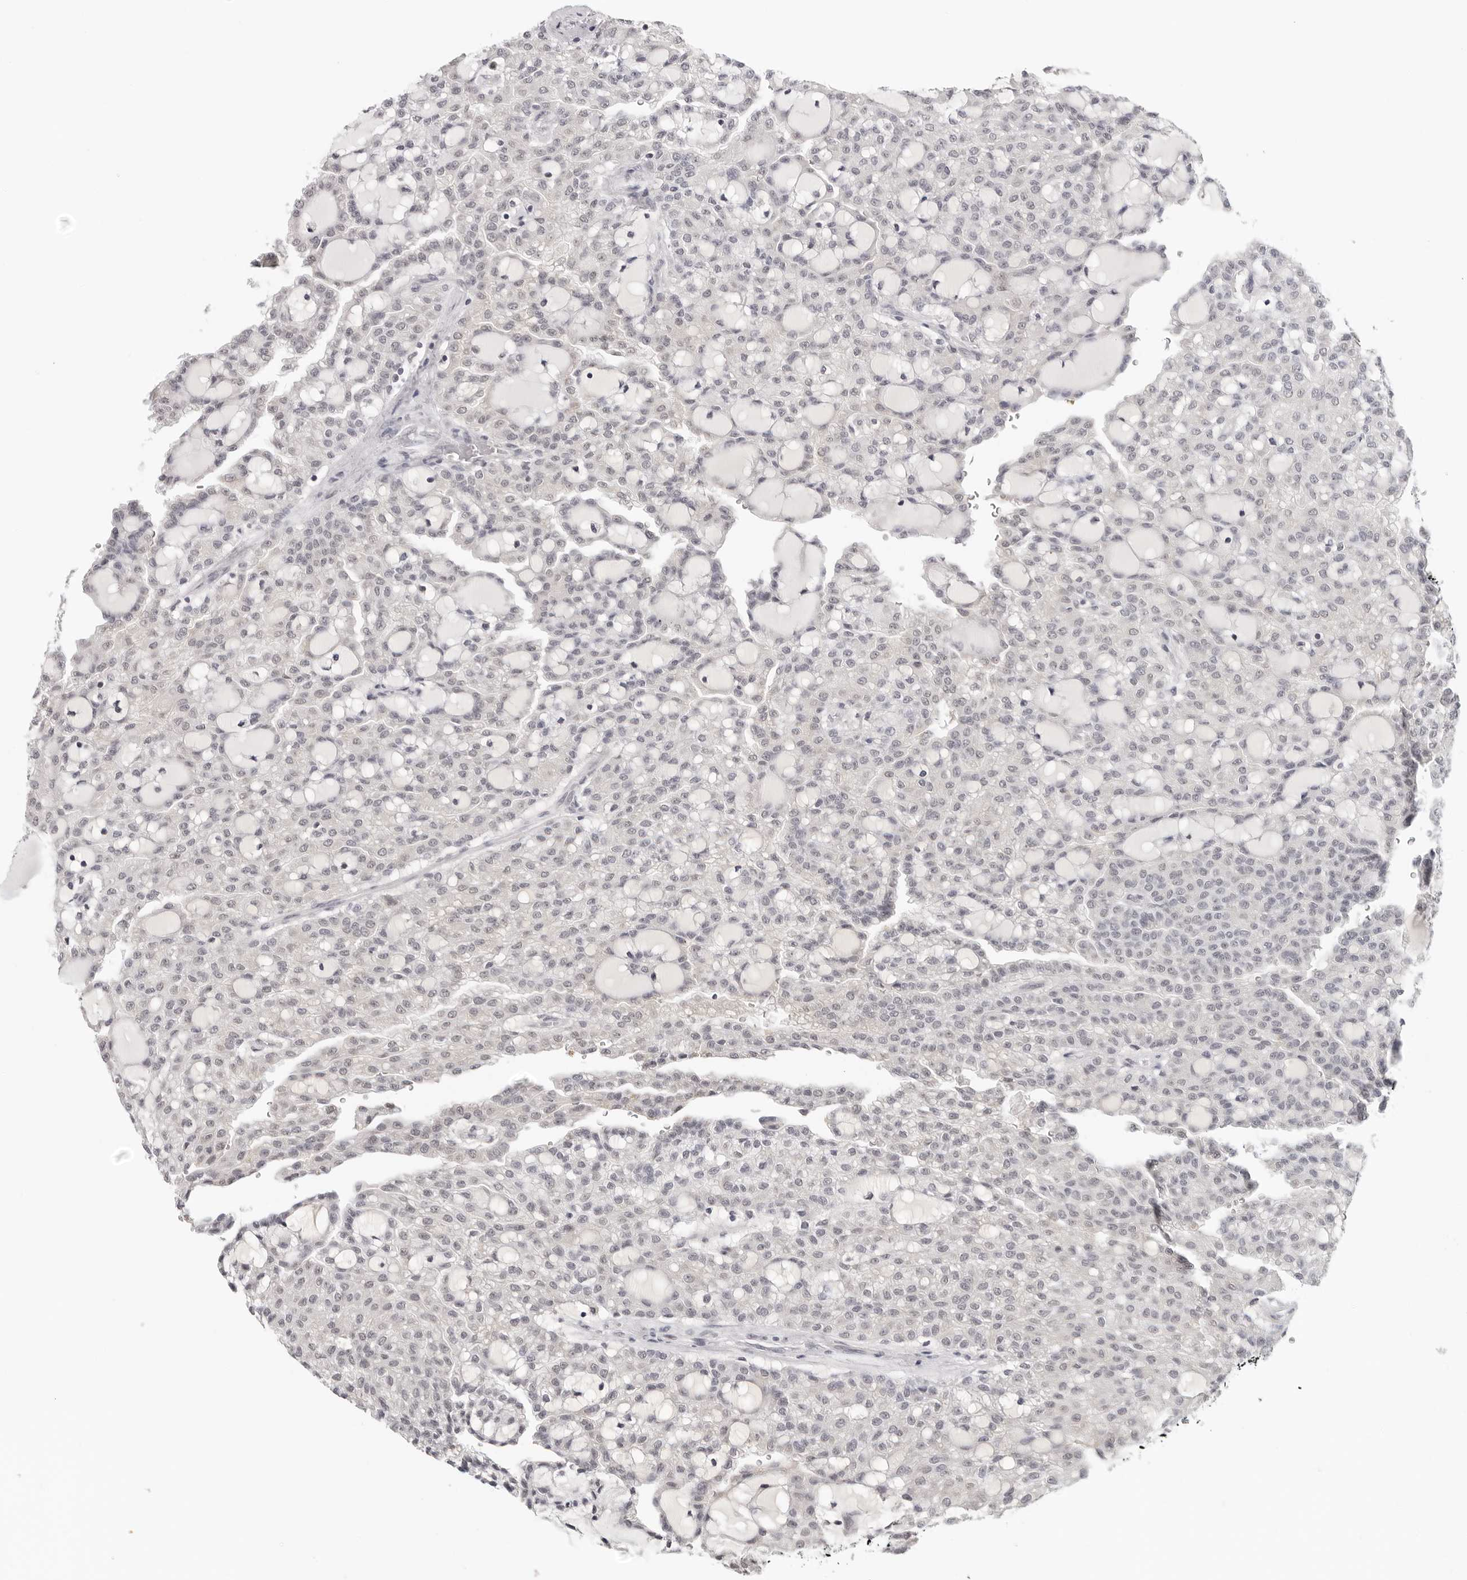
{"staining": {"intensity": "negative", "quantity": "none", "location": "none"}, "tissue": "renal cancer", "cell_type": "Tumor cells", "image_type": "cancer", "snomed": [{"axis": "morphology", "description": "Adenocarcinoma, NOS"}, {"axis": "topography", "description": "Kidney"}], "caption": "There is no significant expression in tumor cells of renal cancer.", "gene": "PRUNE1", "patient": {"sex": "male", "age": 63}}